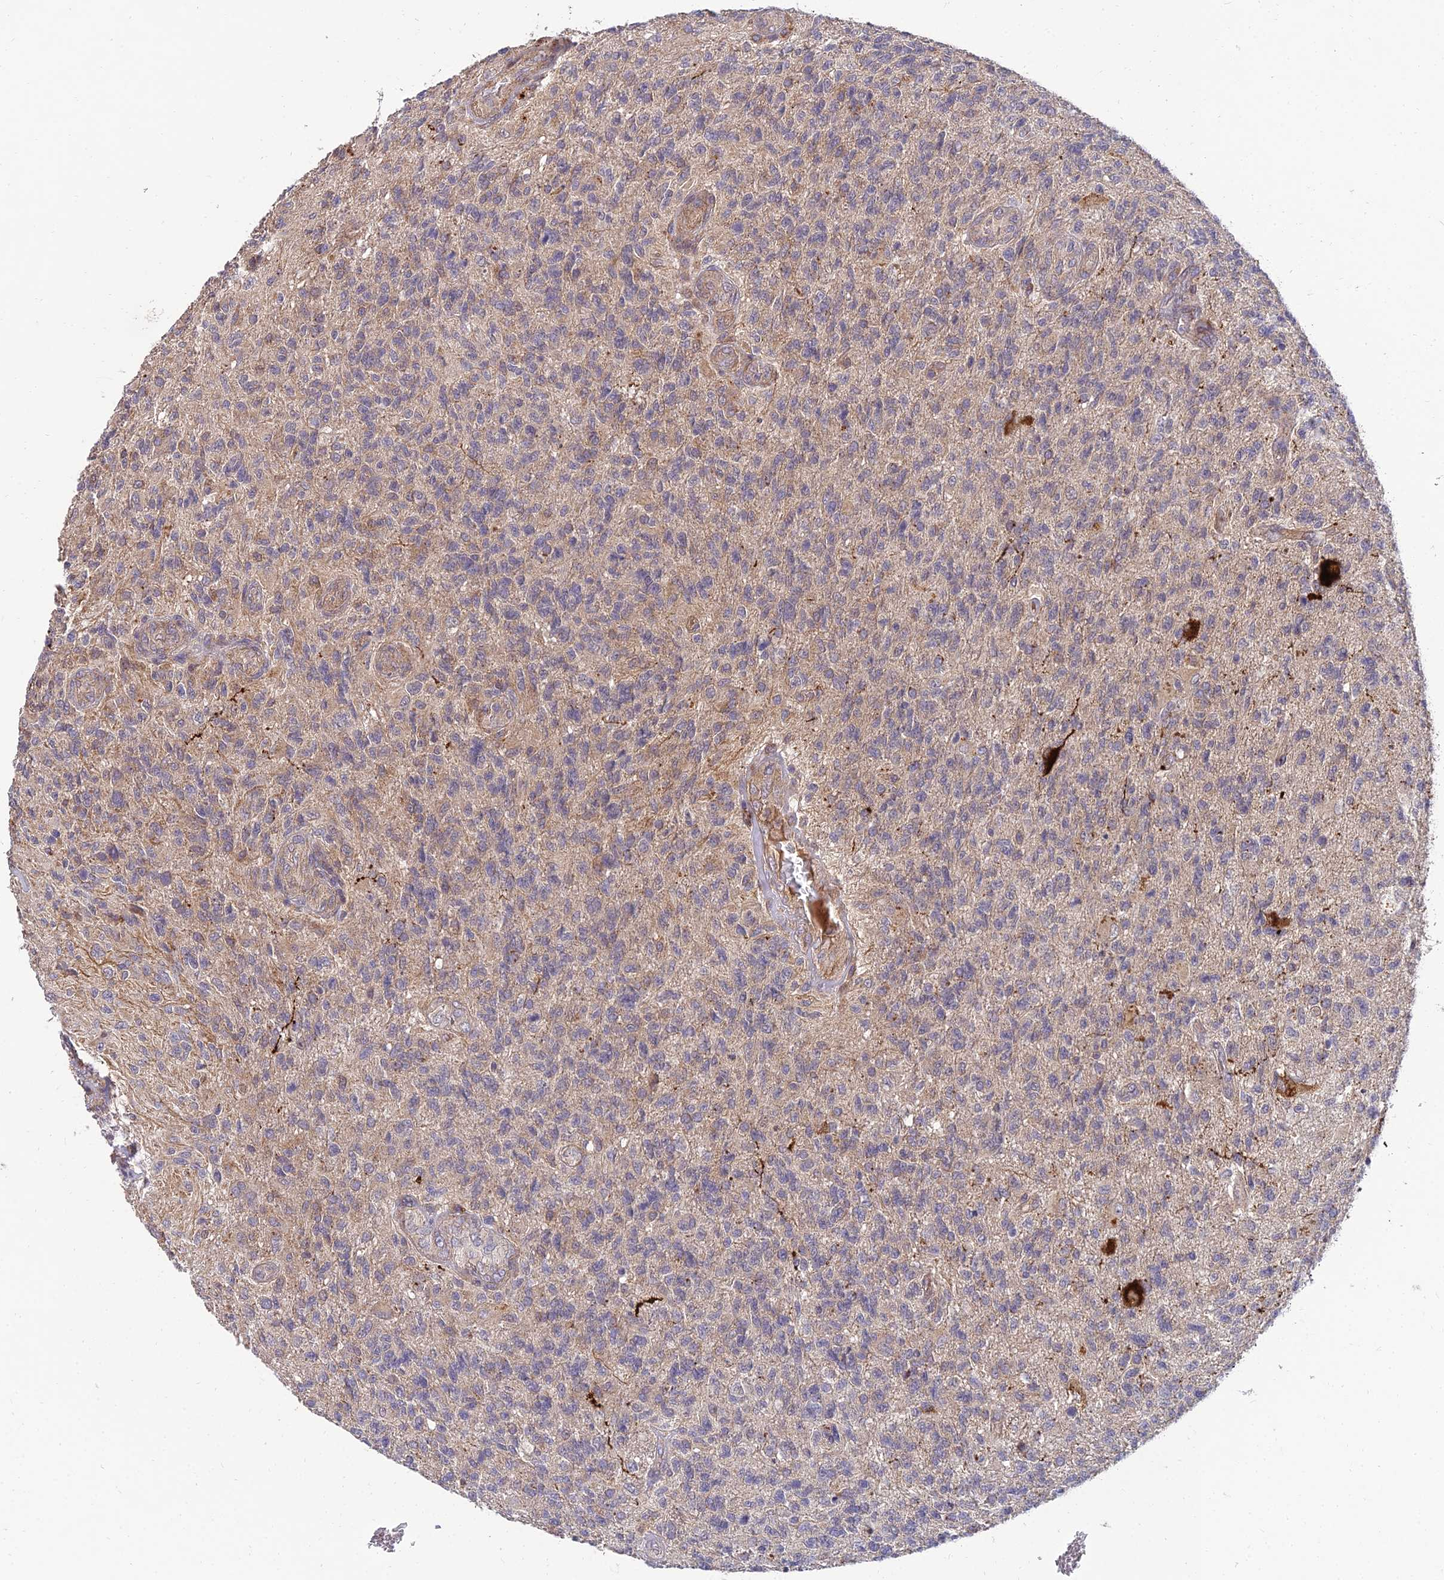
{"staining": {"intensity": "weak", "quantity": "<25%", "location": "cytoplasmic/membranous"}, "tissue": "glioma", "cell_type": "Tumor cells", "image_type": "cancer", "snomed": [{"axis": "morphology", "description": "Glioma, malignant, High grade"}, {"axis": "topography", "description": "Brain"}], "caption": "Malignant high-grade glioma was stained to show a protein in brown. There is no significant expression in tumor cells.", "gene": "NPY", "patient": {"sex": "male", "age": 56}}